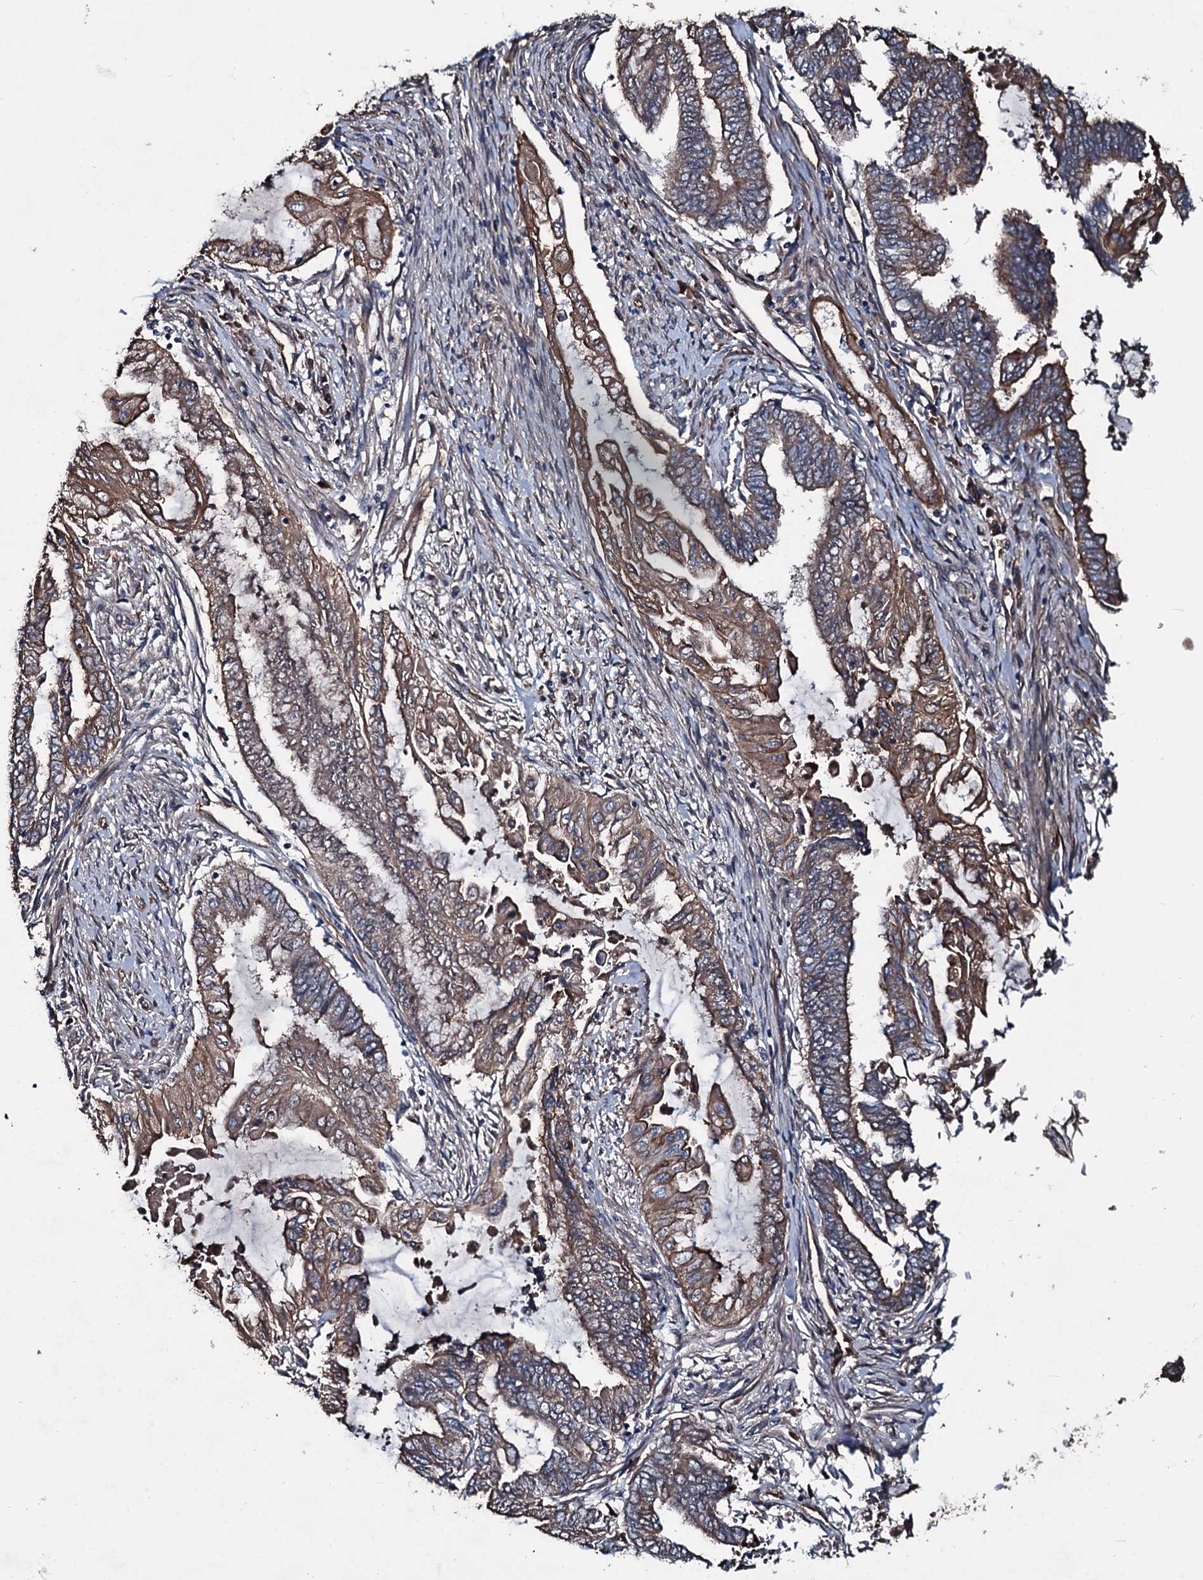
{"staining": {"intensity": "moderate", "quantity": ">75%", "location": "cytoplasmic/membranous"}, "tissue": "endometrial cancer", "cell_type": "Tumor cells", "image_type": "cancer", "snomed": [{"axis": "morphology", "description": "Adenocarcinoma, NOS"}, {"axis": "topography", "description": "Uterus"}, {"axis": "topography", "description": "Endometrium"}], "caption": "This image demonstrates immunohistochemistry (IHC) staining of endometrial cancer (adenocarcinoma), with medium moderate cytoplasmic/membranous expression in about >75% of tumor cells.", "gene": "DMAC2", "patient": {"sex": "female", "age": 70}}